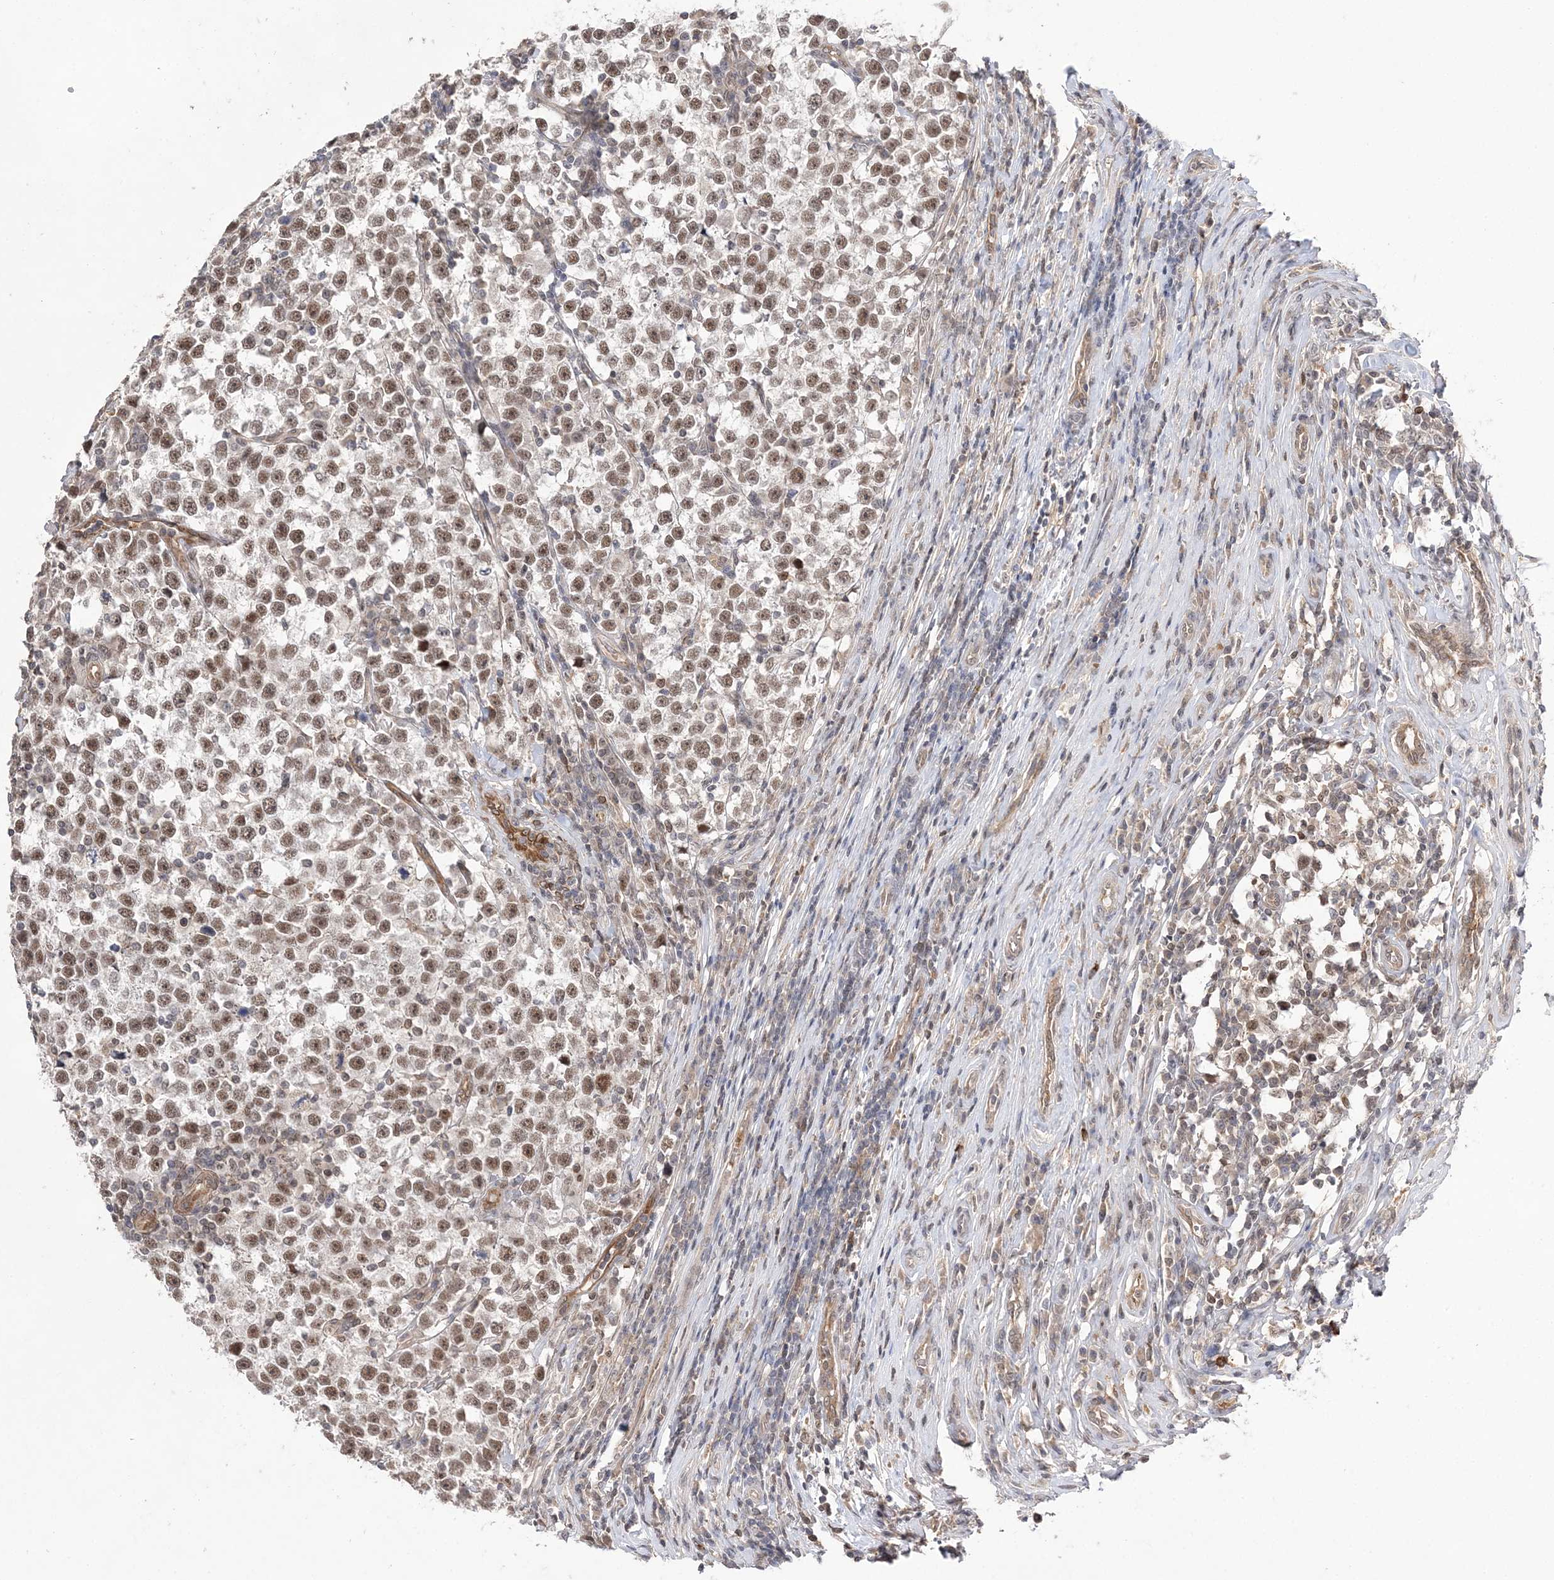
{"staining": {"intensity": "moderate", "quantity": ">75%", "location": "nuclear"}, "tissue": "testis cancer", "cell_type": "Tumor cells", "image_type": "cancer", "snomed": [{"axis": "morphology", "description": "Normal tissue, NOS"}, {"axis": "morphology", "description": "Seminoma, NOS"}, {"axis": "topography", "description": "Testis"}], "caption": "Testis cancer (seminoma) was stained to show a protein in brown. There is medium levels of moderate nuclear expression in about >75% of tumor cells. The protein of interest is shown in brown color, while the nuclei are stained blue.", "gene": "TMEM132B", "patient": {"sex": "male", "age": 43}}